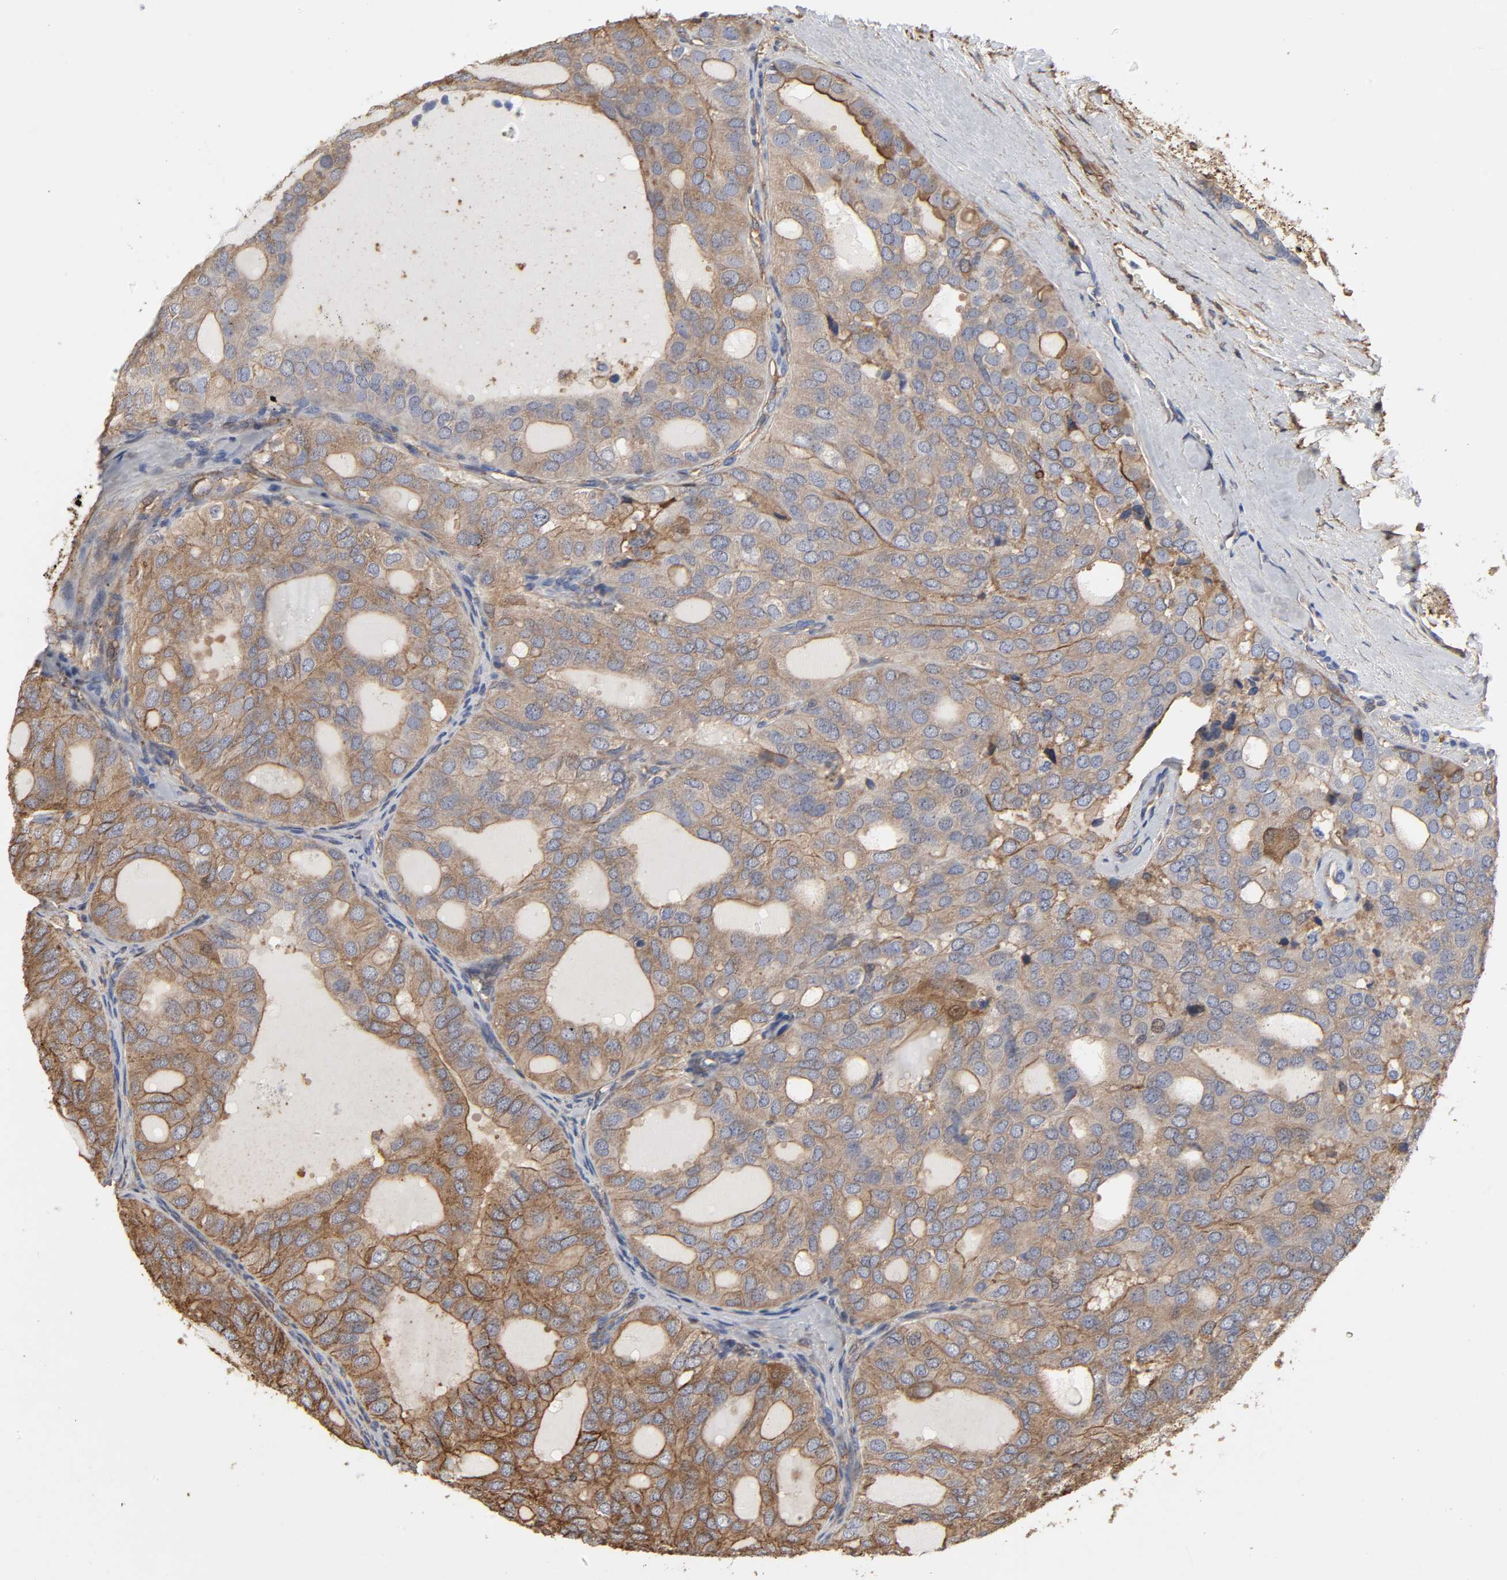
{"staining": {"intensity": "moderate", "quantity": ">75%", "location": "cytoplasmic/membranous"}, "tissue": "thyroid cancer", "cell_type": "Tumor cells", "image_type": "cancer", "snomed": [{"axis": "morphology", "description": "Follicular adenoma carcinoma, NOS"}, {"axis": "topography", "description": "Thyroid gland"}], "caption": "Tumor cells show medium levels of moderate cytoplasmic/membranous positivity in about >75% of cells in thyroid follicular adenoma carcinoma.", "gene": "ANXA2", "patient": {"sex": "male", "age": 75}}